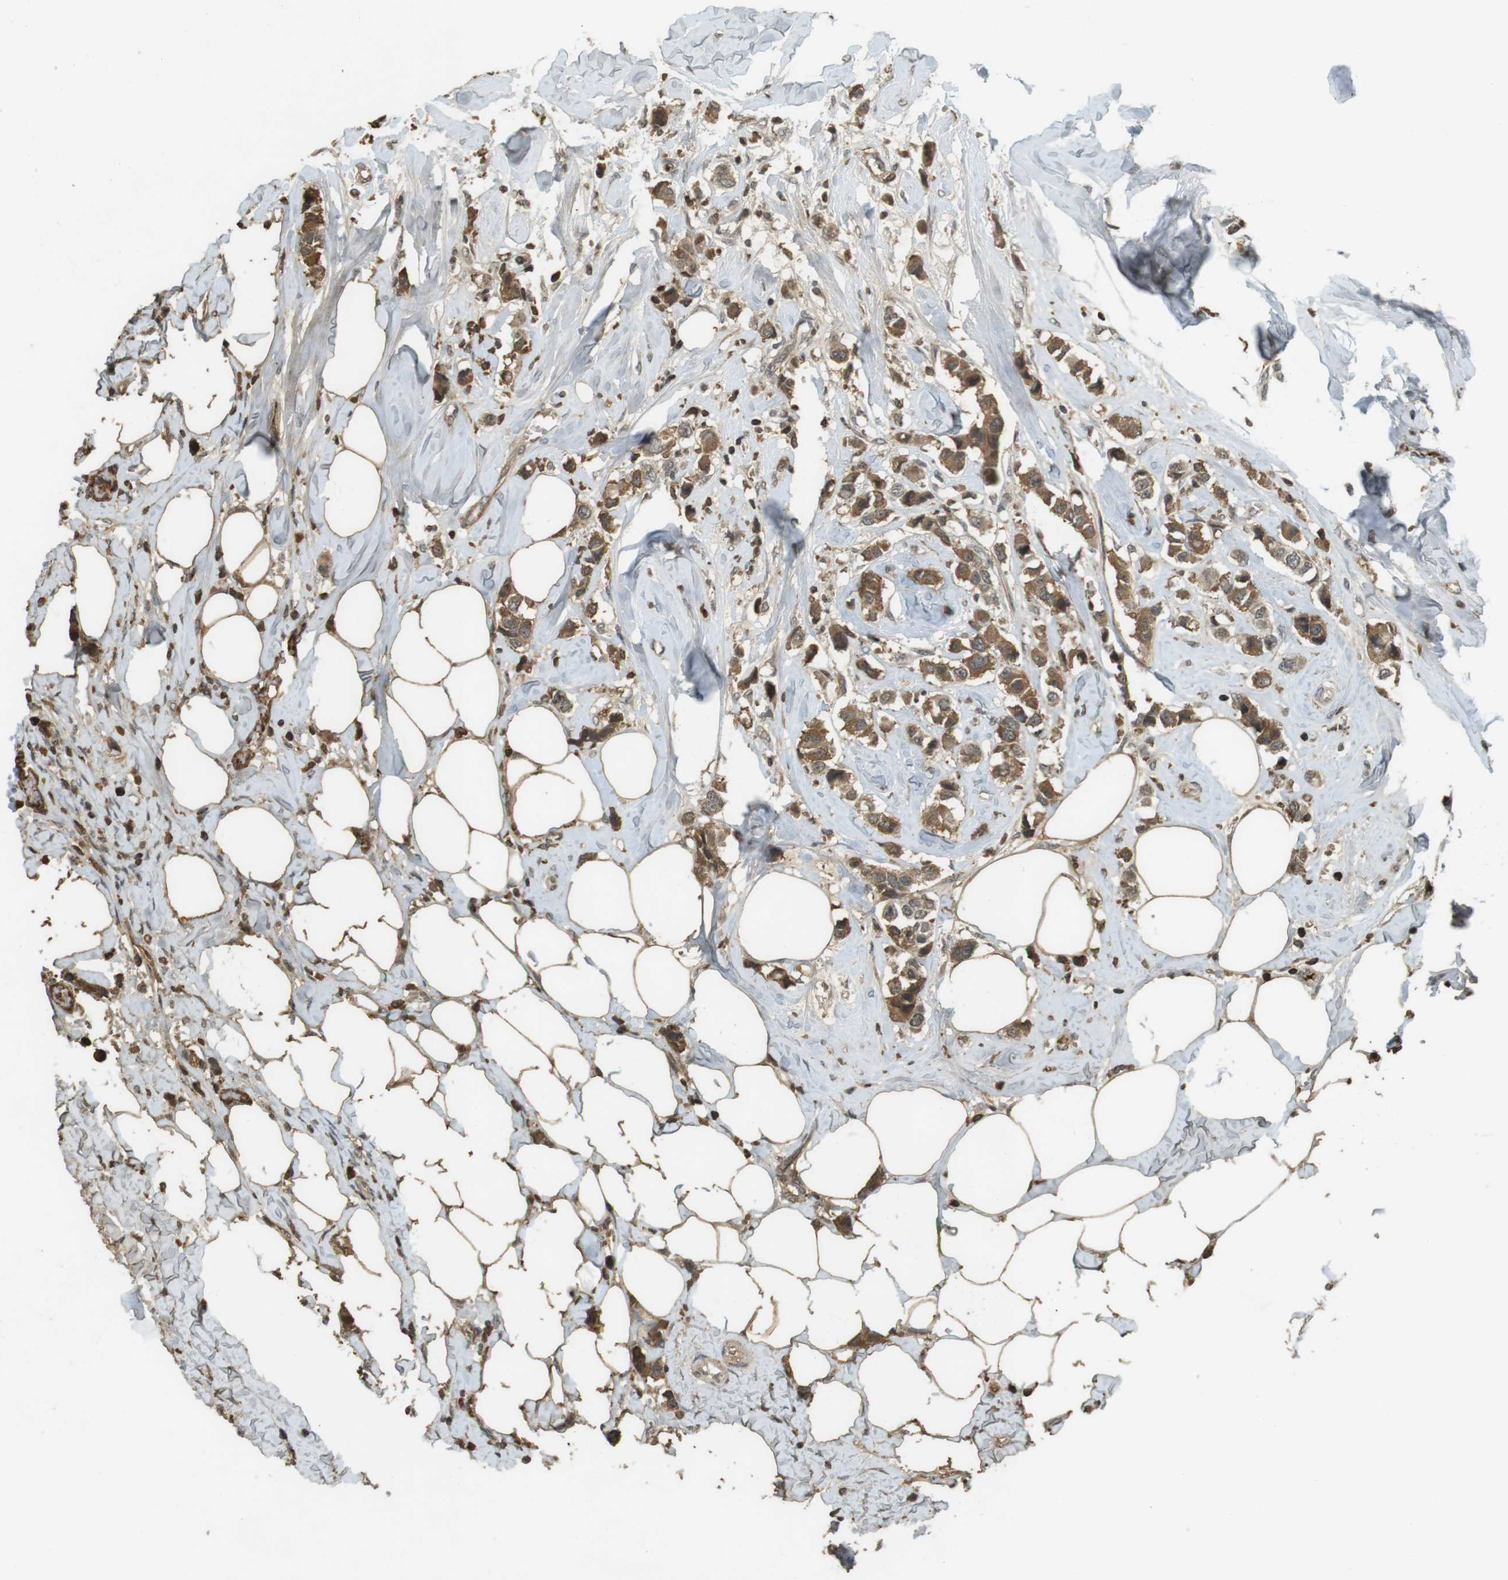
{"staining": {"intensity": "moderate", "quantity": ">75%", "location": "cytoplasmic/membranous"}, "tissue": "breast cancer", "cell_type": "Tumor cells", "image_type": "cancer", "snomed": [{"axis": "morphology", "description": "Normal tissue, NOS"}, {"axis": "morphology", "description": "Duct carcinoma"}, {"axis": "topography", "description": "Breast"}], "caption": "Human breast infiltrating ductal carcinoma stained with a protein marker reveals moderate staining in tumor cells.", "gene": "SRR", "patient": {"sex": "female", "age": 50}}